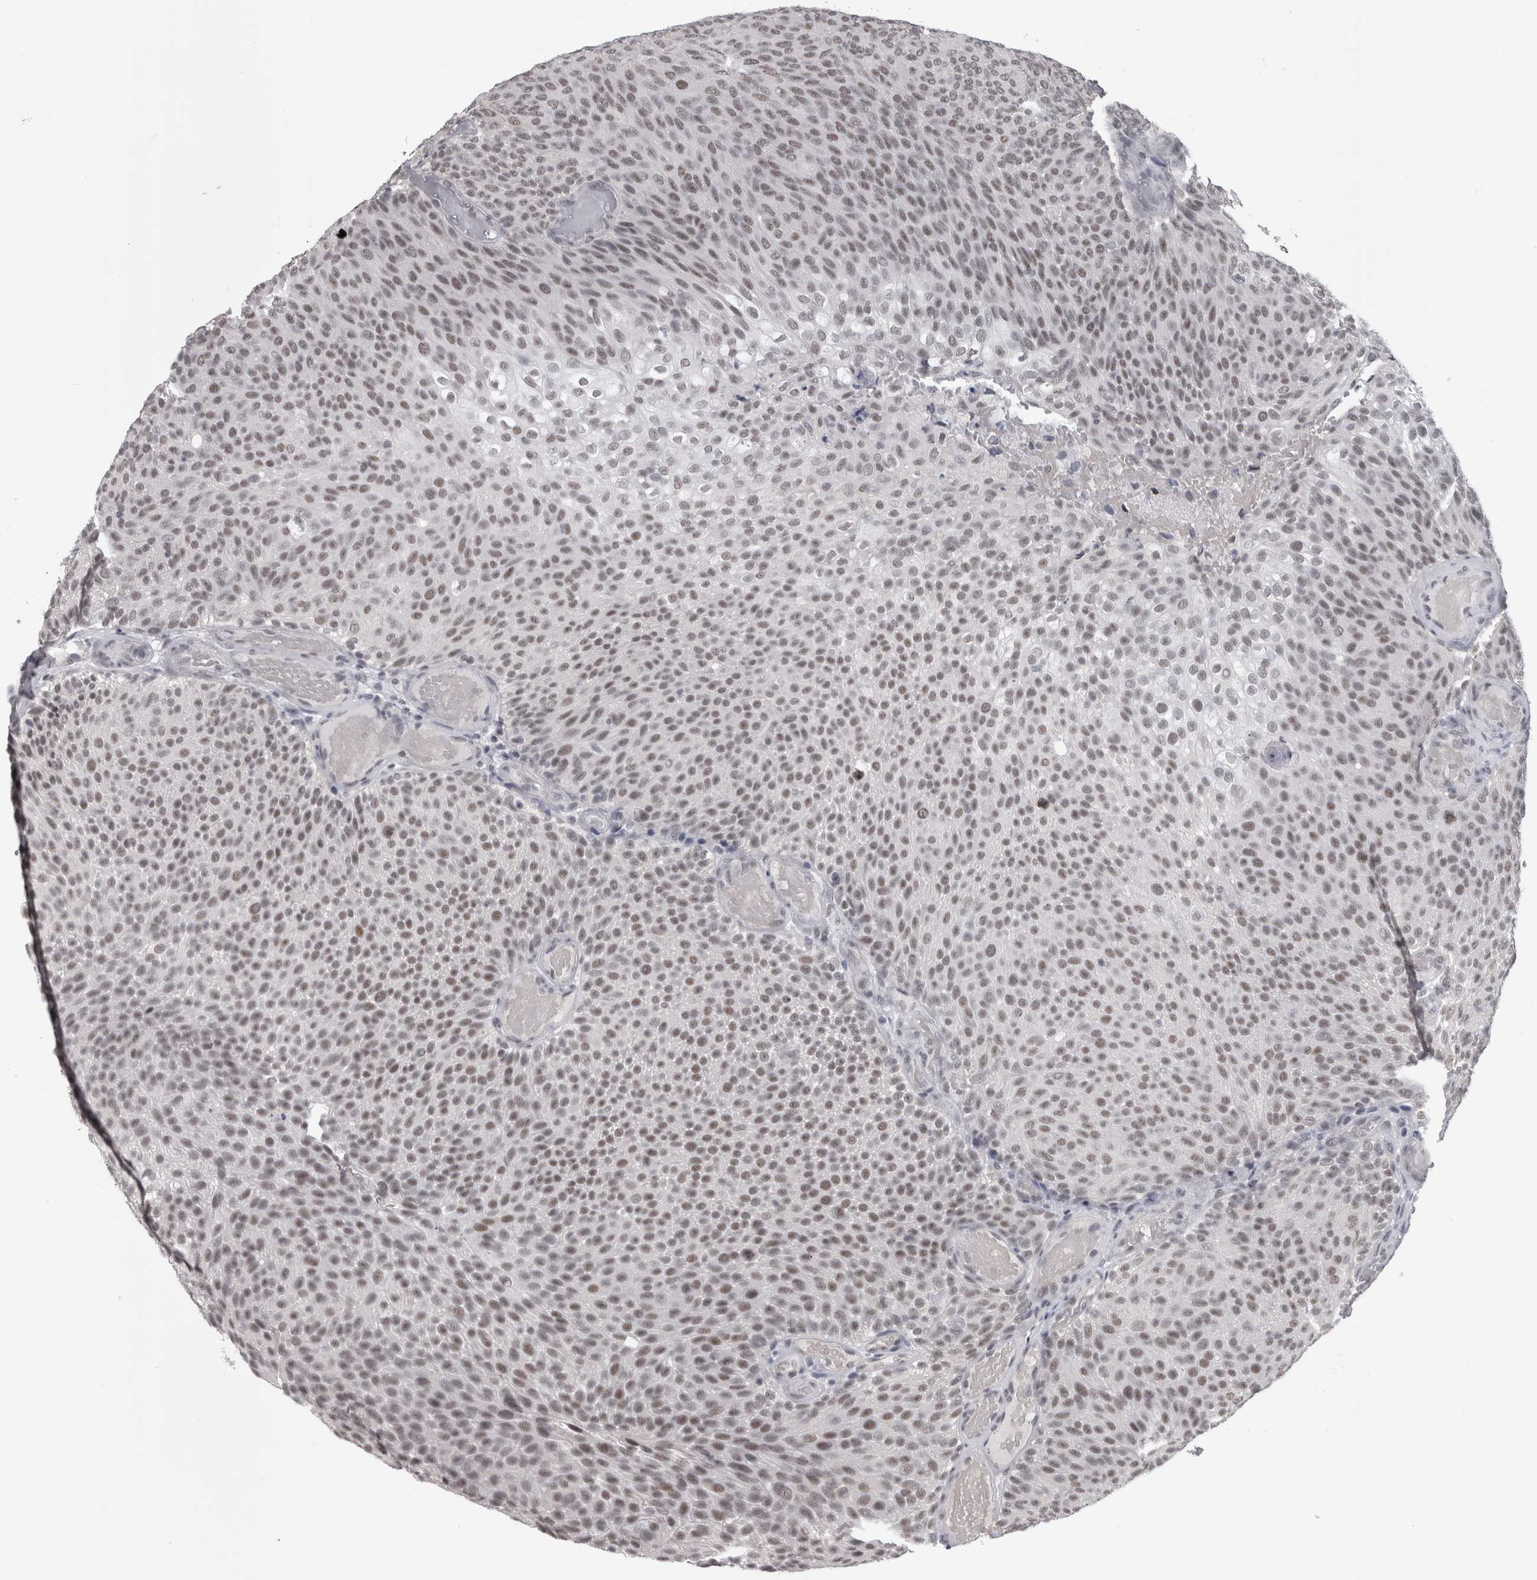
{"staining": {"intensity": "weak", "quantity": ">75%", "location": "nuclear"}, "tissue": "urothelial cancer", "cell_type": "Tumor cells", "image_type": "cancer", "snomed": [{"axis": "morphology", "description": "Urothelial carcinoma, Low grade"}, {"axis": "topography", "description": "Urinary bladder"}], "caption": "A low amount of weak nuclear expression is identified in approximately >75% of tumor cells in urothelial cancer tissue.", "gene": "ARID4B", "patient": {"sex": "male", "age": 78}}